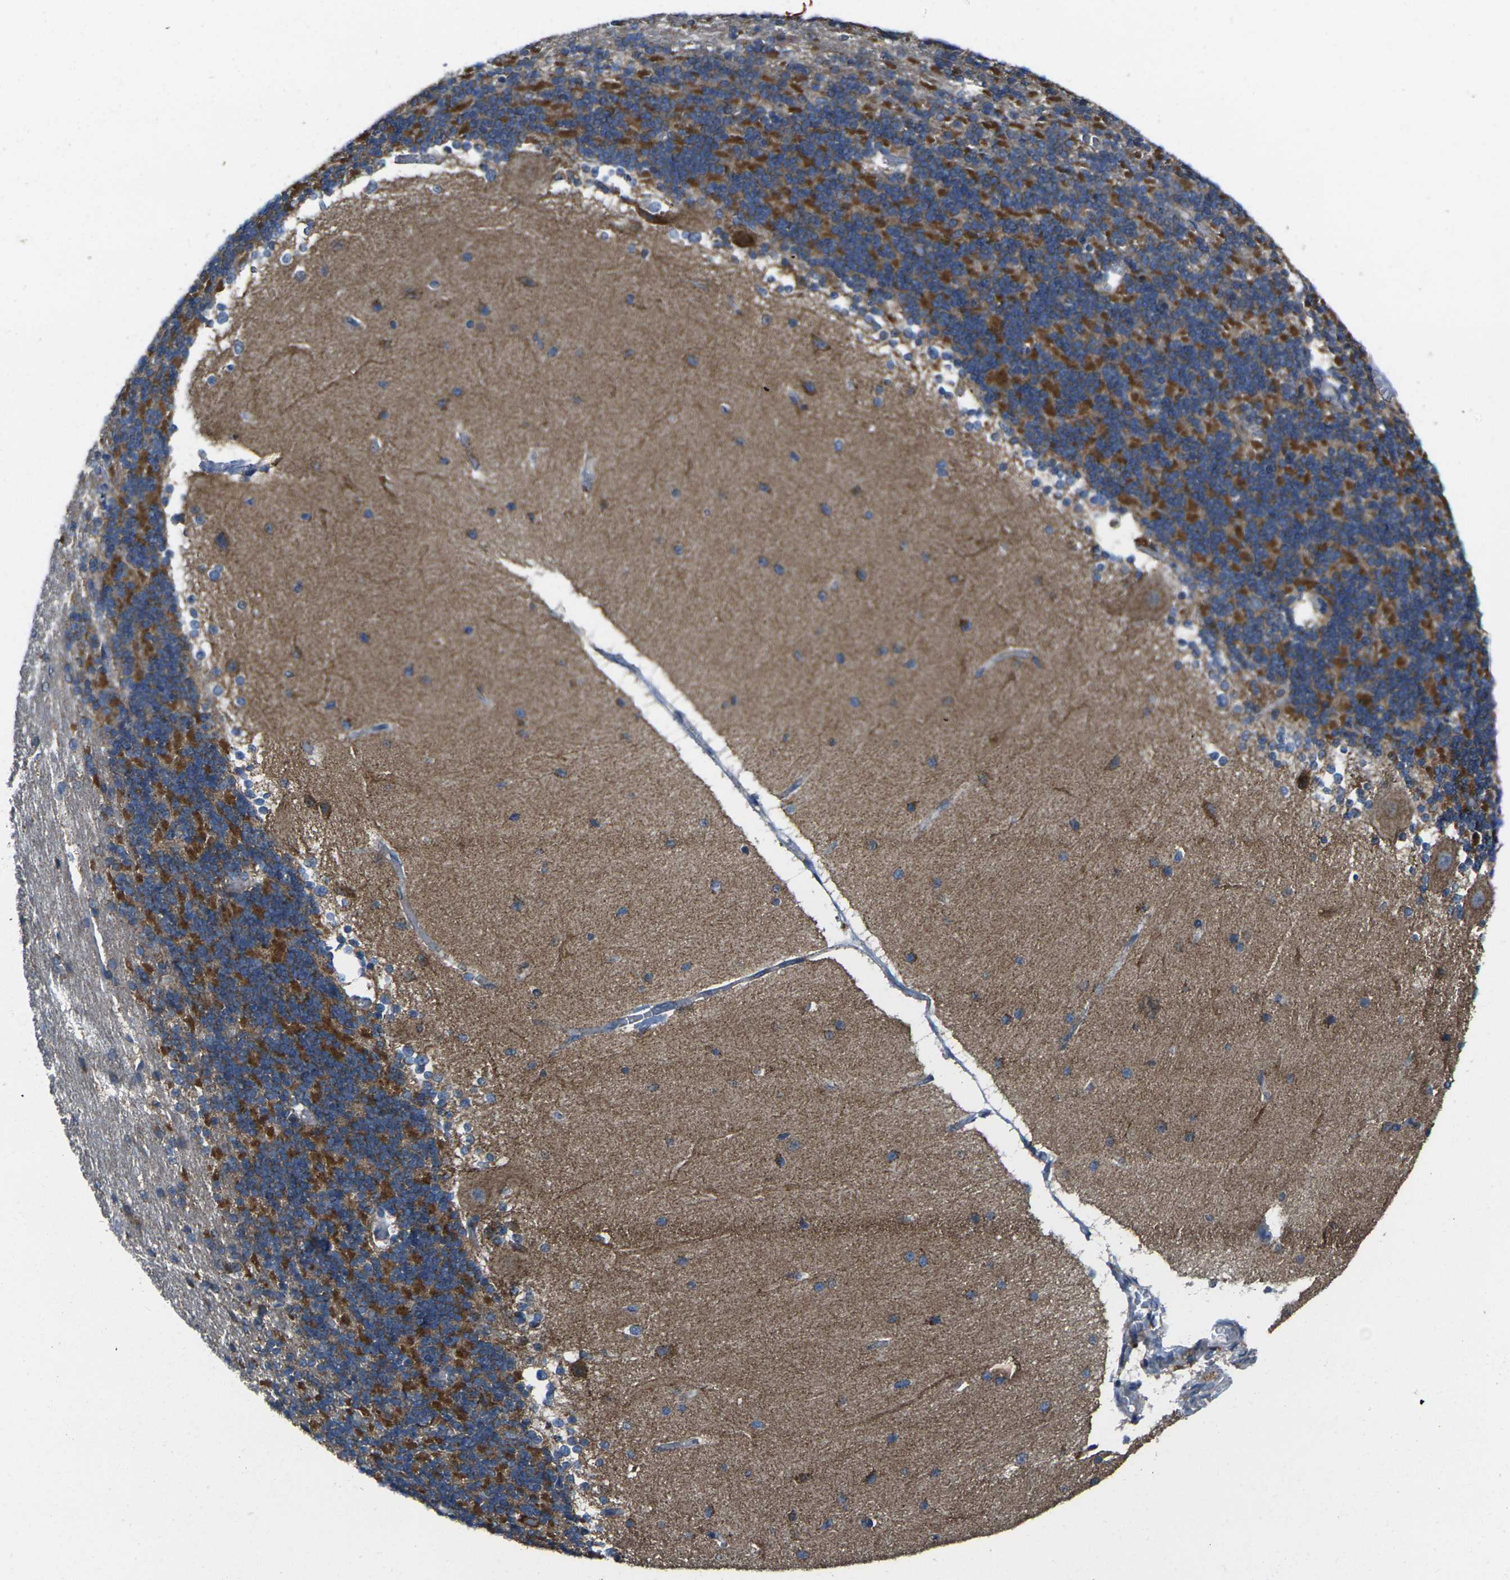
{"staining": {"intensity": "strong", "quantity": "25%-75%", "location": "cytoplasmic/membranous"}, "tissue": "cerebellum", "cell_type": "Cells in granular layer", "image_type": "normal", "snomed": [{"axis": "morphology", "description": "Normal tissue, NOS"}, {"axis": "topography", "description": "Cerebellum"}], "caption": "Brown immunohistochemical staining in benign human cerebellum reveals strong cytoplasmic/membranous expression in approximately 25%-75% of cells in granular layer. The staining is performed using DAB (3,3'-diaminobenzidine) brown chromogen to label protein expression. The nuclei are counter-stained blue using hematoxylin.", "gene": "TMEM120B", "patient": {"sex": "female", "age": 54}}